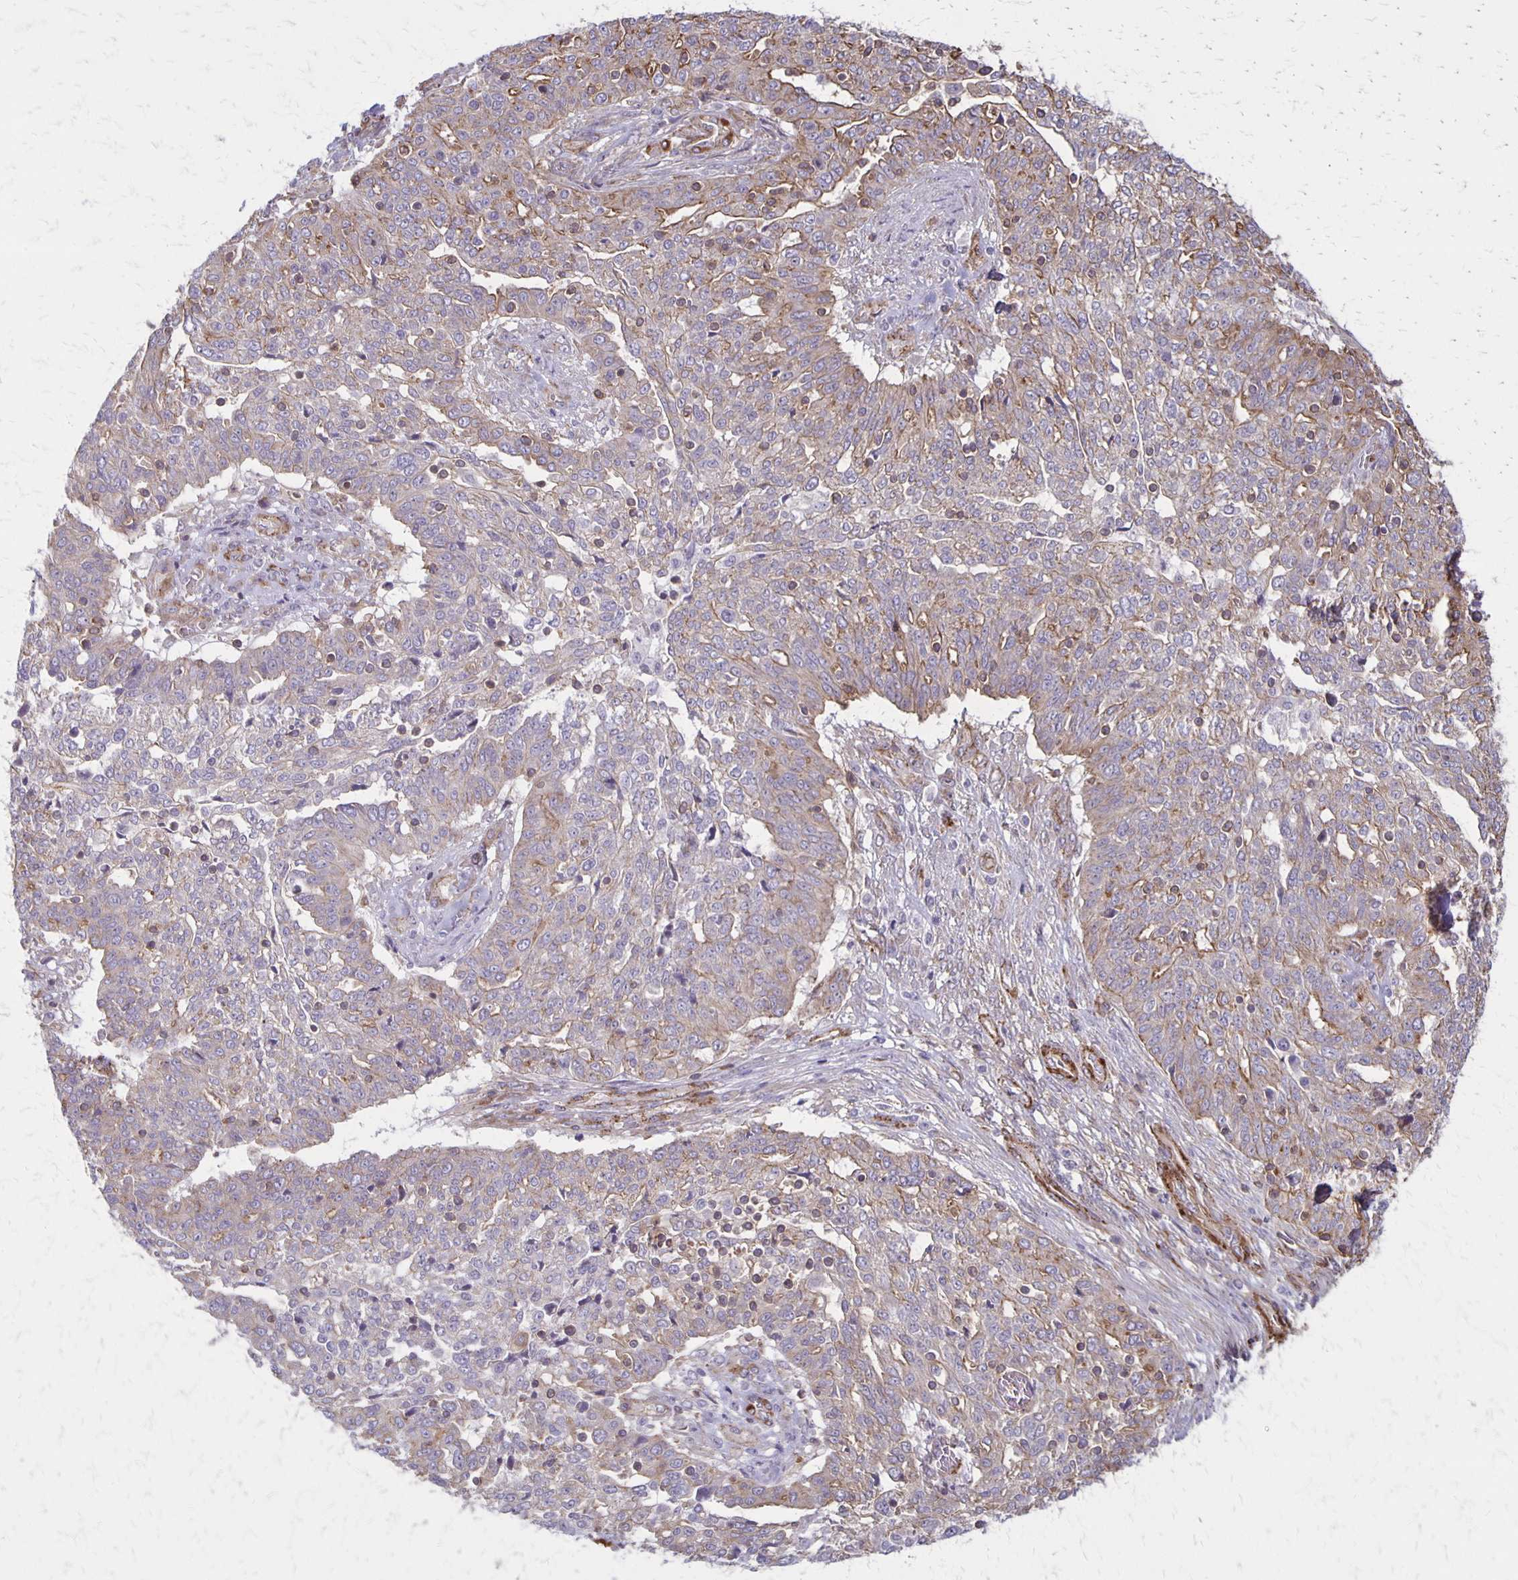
{"staining": {"intensity": "weak", "quantity": "<25%", "location": "cytoplasmic/membranous"}, "tissue": "ovarian cancer", "cell_type": "Tumor cells", "image_type": "cancer", "snomed": [{"axis": "morphology", "description": "Cystadenocarcinoma, serous, NOS"}, {"axis": "topography", "description": "Ovary"}], "caption": "The IHC photomicrograph has no significant expression in tumor cells of ovarian cancer tissue. The staining was performed using DAB to visualize the protein expression in brown, while the nuclei were stained in blue with hematoxylin (Magnification: 20x).", "gene": "SEPTIN5", "patient": {"sex": "female", "age": 67}}